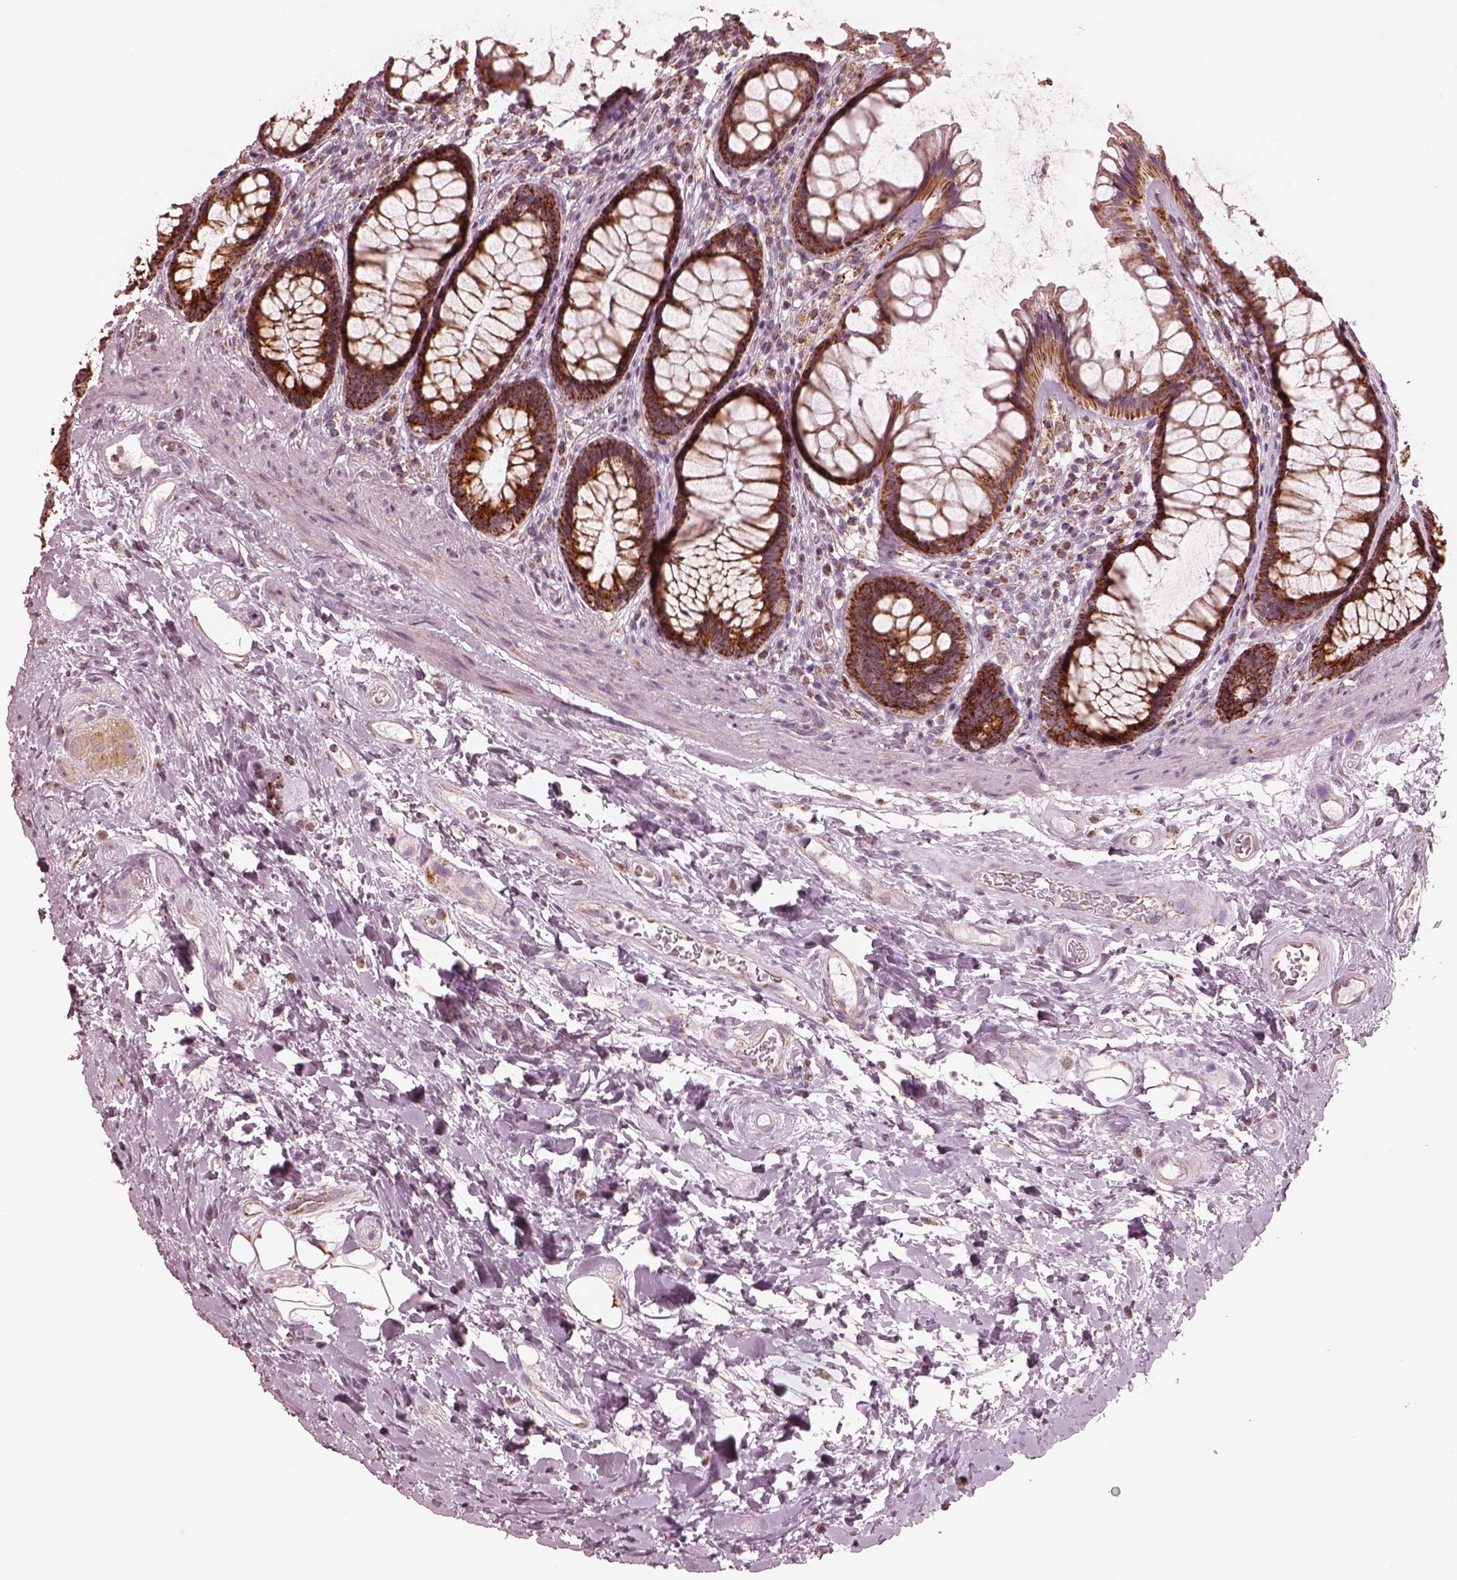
{"staining": {"intensity": "strong", "quantity": ">75%", "location": "cytoplasmic/membranous"}, "tissue": "rectum", "cell_type": "Glandular cells", "image_type": "normal", "snomed": [{"axis": "morphology", "description": "Normal tissue, NOS"}, {"axis": "topography", "description": "Rectum"}], "caption": "Unremarkable rectum was stained to show a protein in brown. There is high levels of strong cytoplasmic/membranous staining in approximately >75% of glandular cells. (DAB (3,3'-diaminobenzidine) IHC, brown staining for protein, blue staining for nuclei).", "gene": "ENTPD6", "patient": {"sex": "male", "age": 72}}